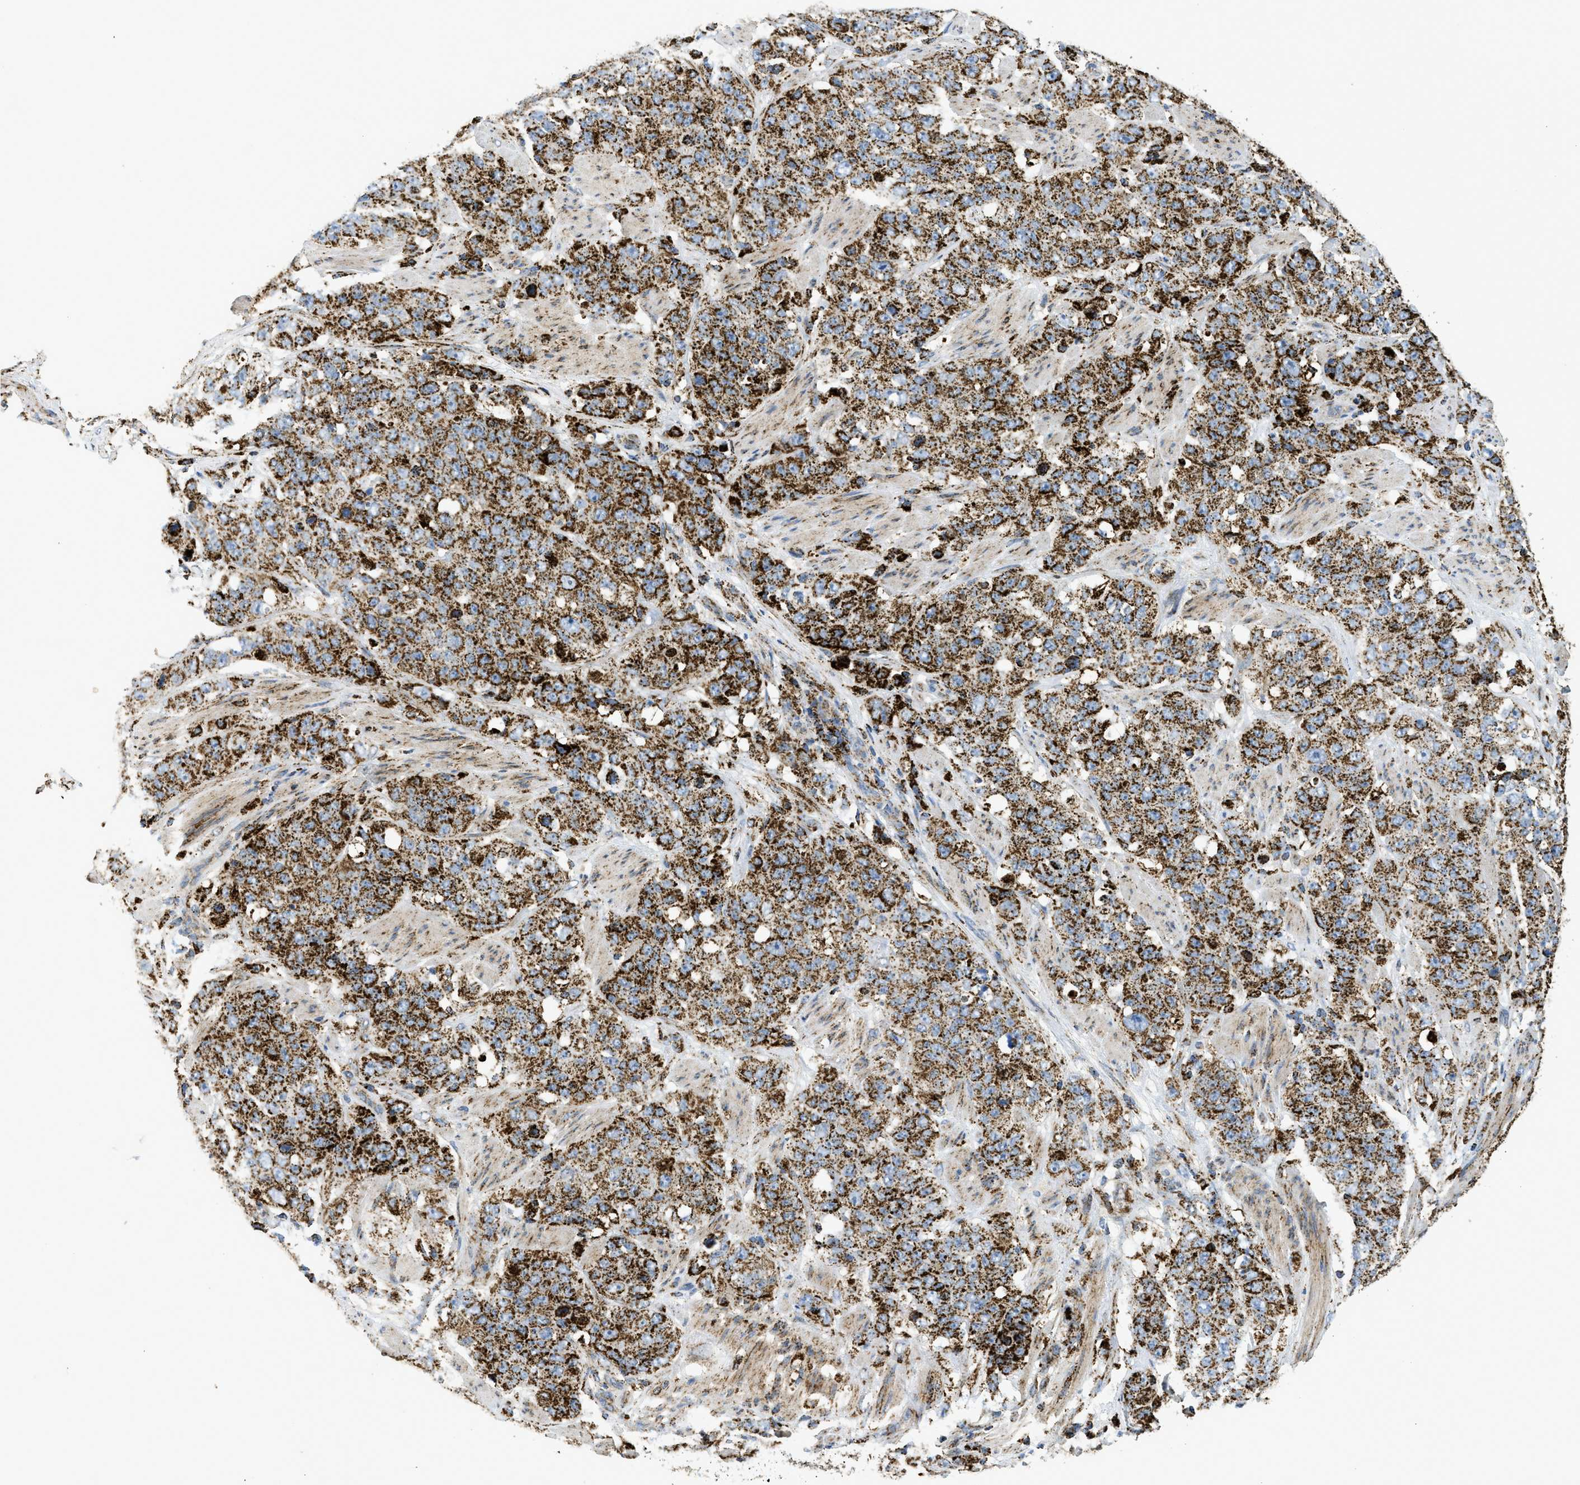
{"staining": {"intensity": "strong", "quantity": ">75%", "location": "cytoplasmic/membranous"}, "tissue": "stomach cancer", "cell_type": "Tumor cells", "image_type": "cancer", "snomed": [{"axis": "morphology", "description": "Adenocarcinoma, NOS"}, {"axis": "topography", "description": "Stomach"}], "caption": "Human stomach cancer (adenocarcinoma) stained with a brown dye reveals strong cytoplasmic/membranous positive expression in about >75% of tumor cells.", "gene": "SQOR", "patient": {"sex": "male", "age": 48}}